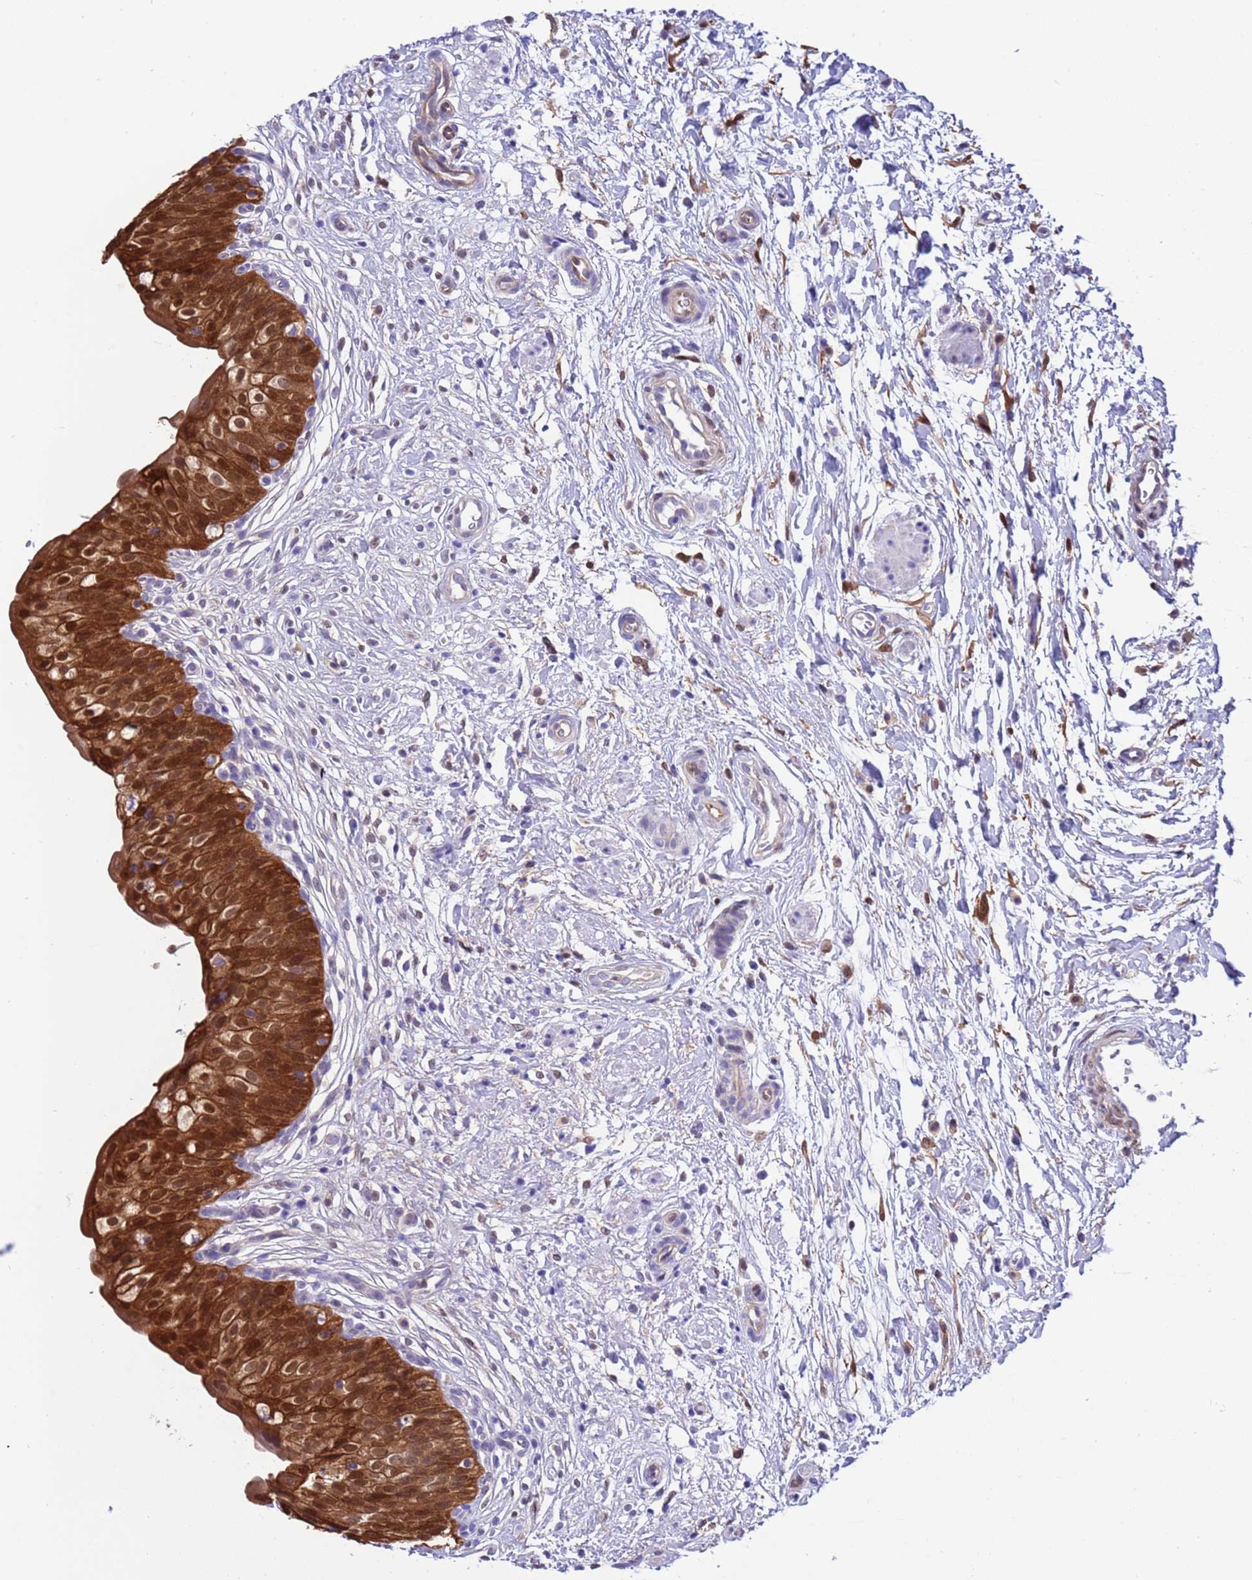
{"staining": {"intensity": "strong", "quantity": ">75%", "location": "cytoplasmic/membranous,nuclear"}, "tissue": "urinary bladder", "cell_type": "Urothelial cells", "image_type": "normal", "snomed": [{"axis": "morphology", "description": "Normal tissue, NOS"}, {"axis": "topography", "description": "Urinary bladder"}], "caption": "Protein expression analysis of benign urinary bladder exhibits strong cytoplasmic/membranous,nuclear positivity in approximately >75% of urothelial cells.", "gene": "C6orf47", "patient": {"sex": "male", "age": 55}}